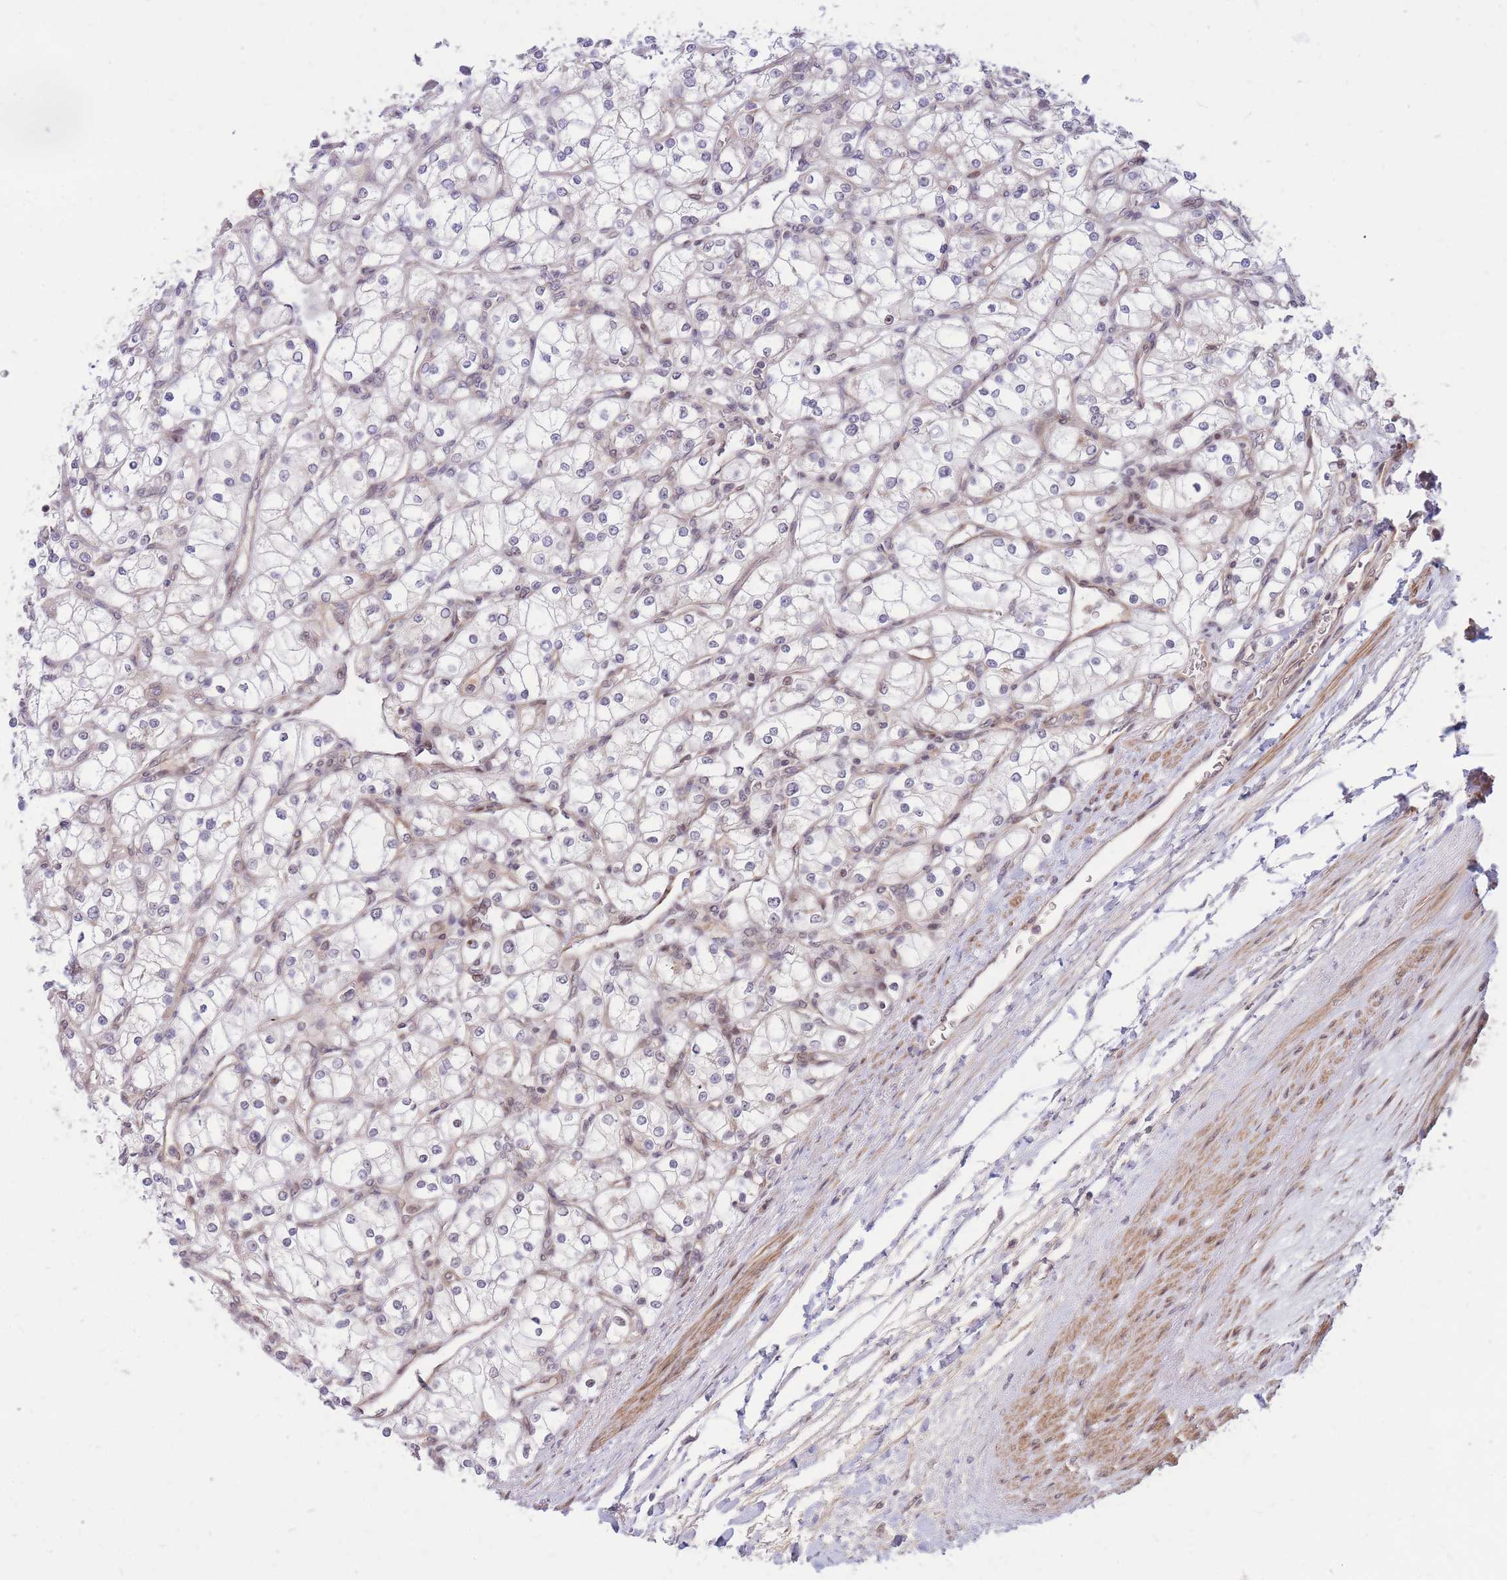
{"staining": {"intensity": "negative", "quantity": "none", "location": "none"}, "tissue": "renal cancer", "cell_type": "Tumor cells", "image_type": "cancer", "snomed": [{"axis": "morphology", "description": "Adenocarcinoma, NOS"}, {"axis": "topography", "description": "Kidney"}], "caption": "There is no significant expression in tumor cells of adenocarcinoma (renal).", "gene": "ERICH6B", "patient": {"sex": "male", "age": 80}}